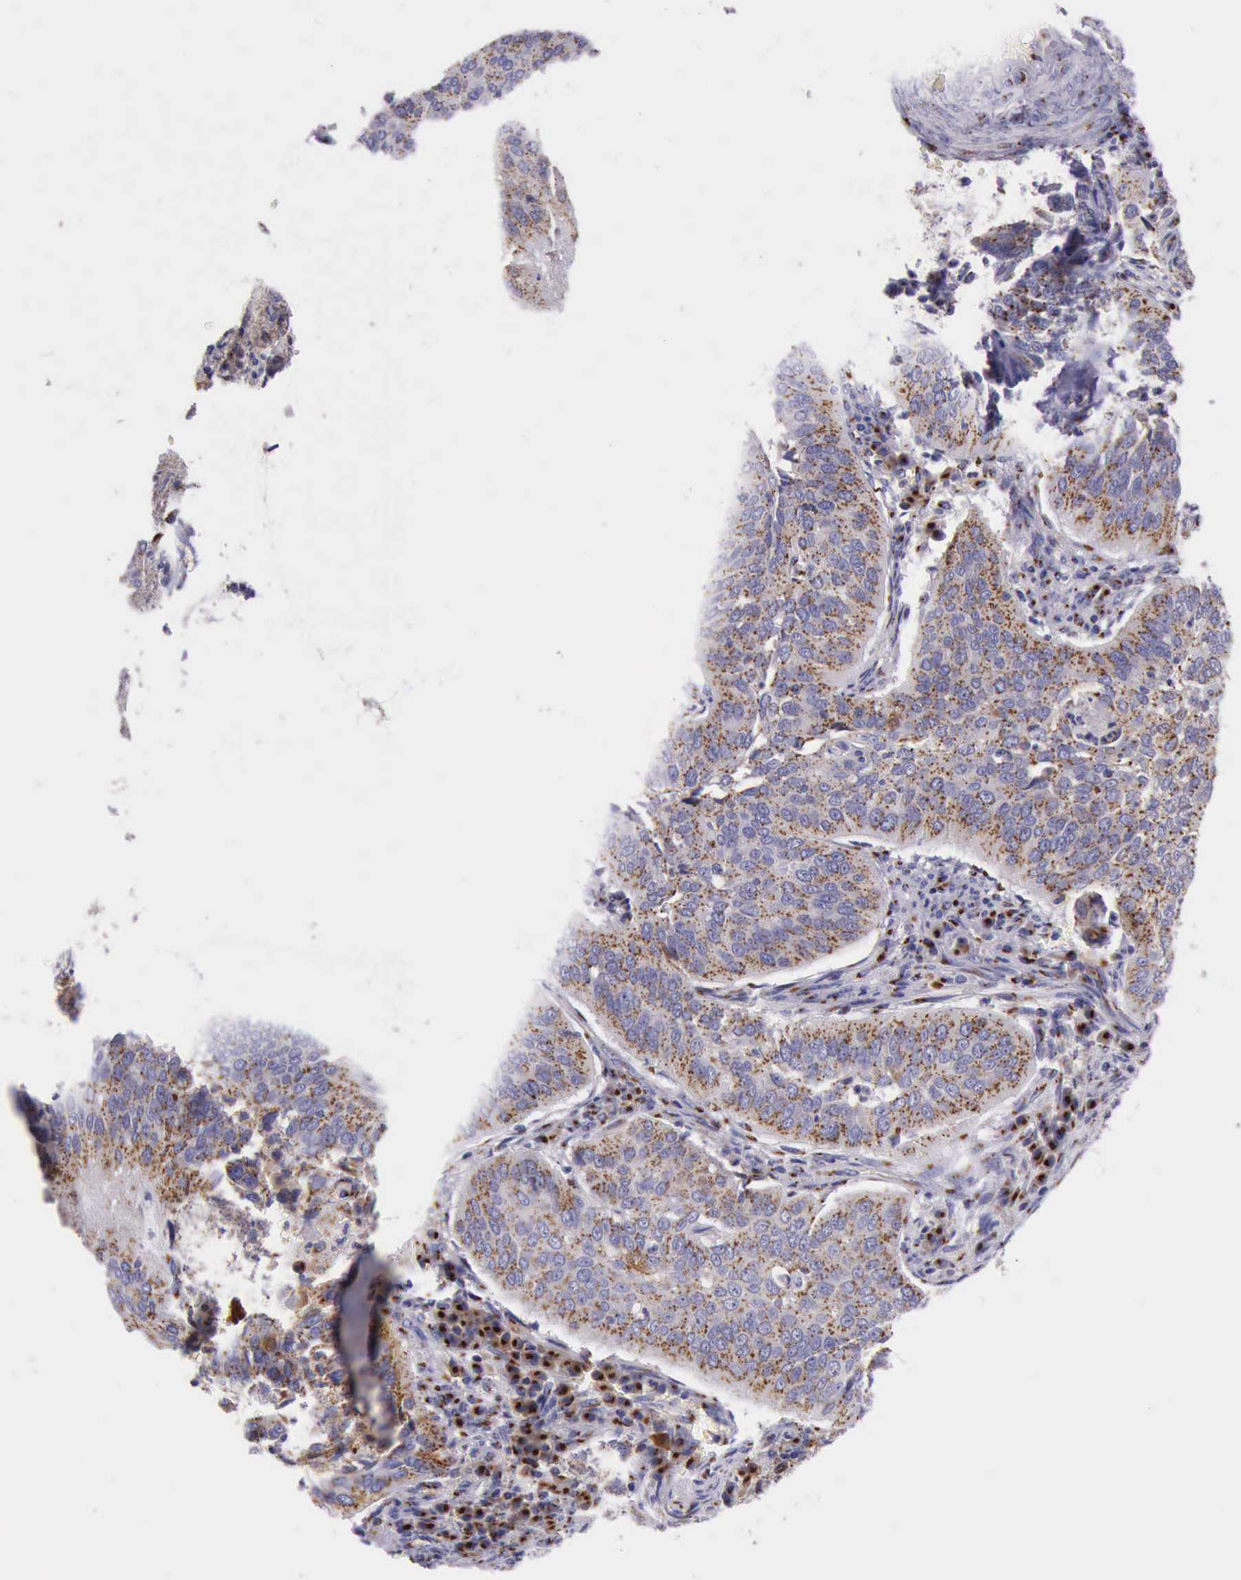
{"staining": {"intensity": "strong", "quantity": ">75%", "location": "cytoplasmic/membranous"}, "tissue": "cervical cancer", "cell_type": "Tumor cells", "image_type": "cancer", "snomed": [{"axis": "morphology", "description": "Squamous cell carcinoma, NOS"}, {"axis": "topography", "description": "Cervix"}], "caption": "A brown stain labels strong cytoplasmic/membranous staining of a protein in human cervical squamous cell carcinoma tumor cells.", "gene": "GOLGA5", "patient": {"sex": "female", "age": 39}}